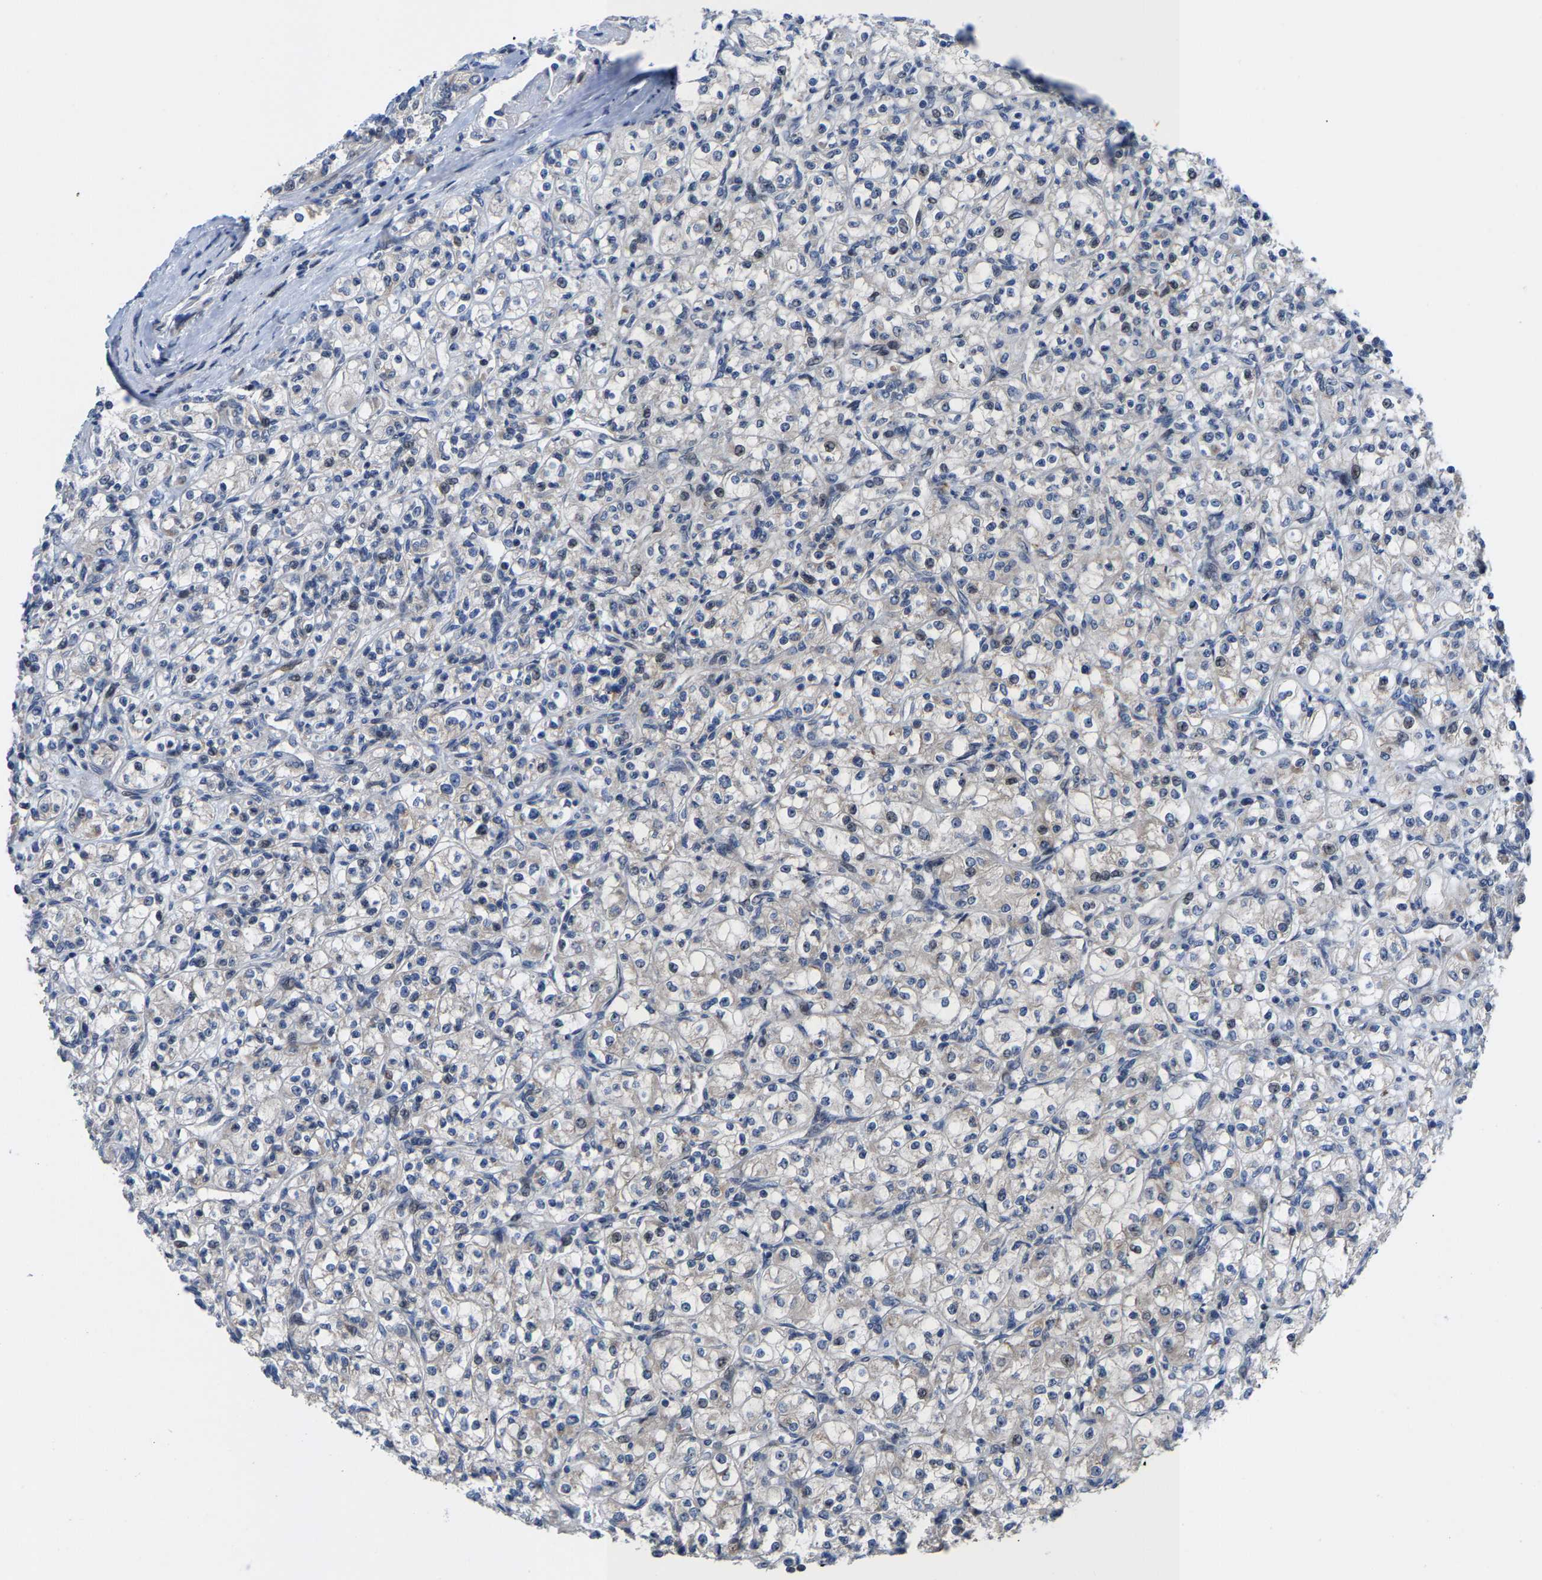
{"staining": {"intensity": "negative", "quantity": "none", "location": "none"}, "tissue": "renal cancer", "cell_type": "Tumor cells", "image_type": "cancer", "snomed": [{"axis": "morphology", "description": "Adenocarcinoma, NOS"}, {"axis": "topography", "description": "Kidney"}], "caption": "Adenocarcinoma (renal) stained for a protein using immunohistochemistry shows no staining tumor cells.", "gene": "HAUS6", "patient": {"sex": "male", "age": 77}}